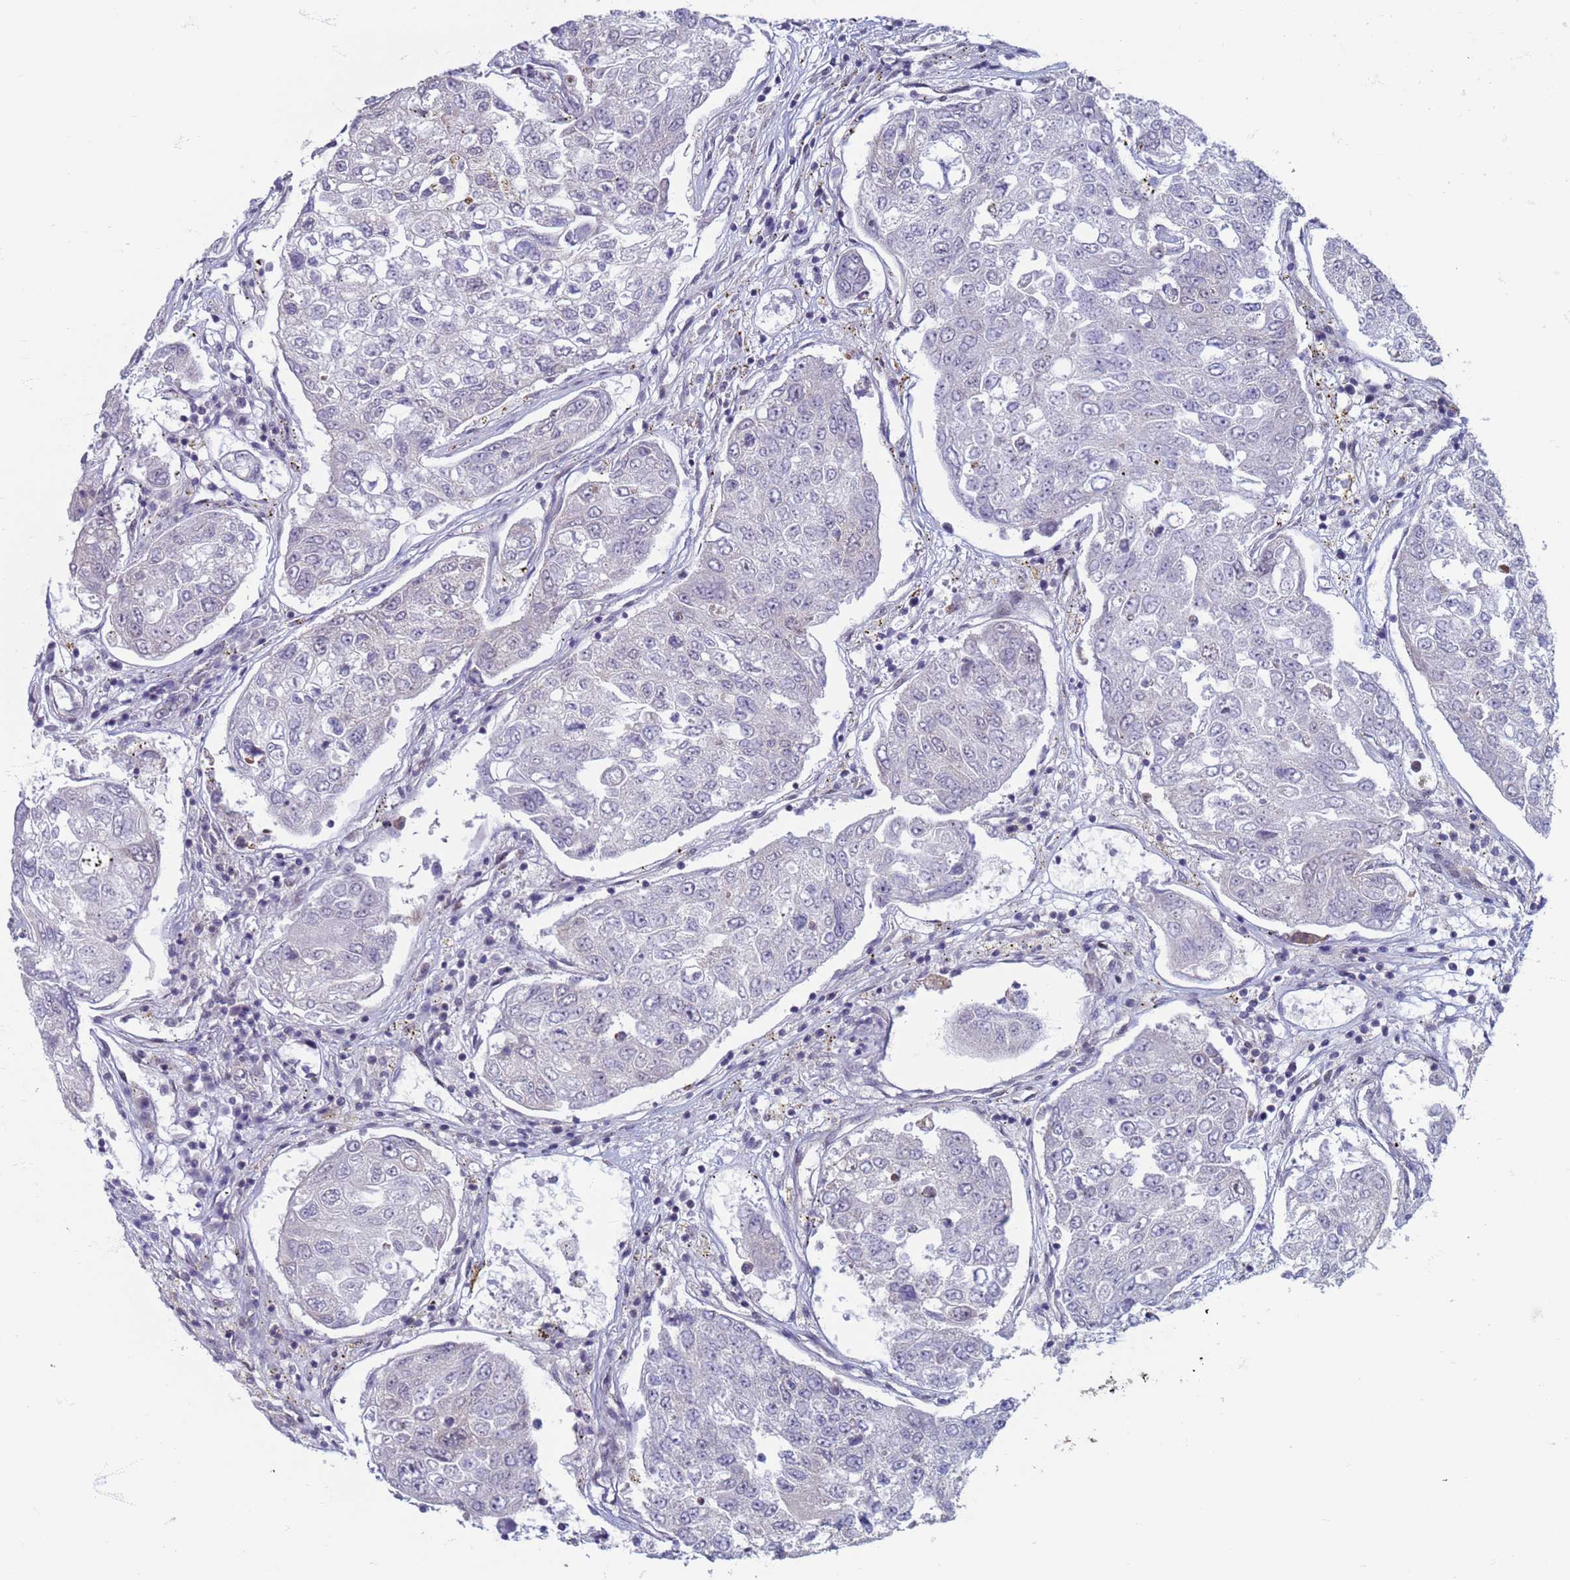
{"staining": {"intensity": "moderate", "quantity": "25%-75%", "location": "nuclear"}, "tissue": "urothelial cancer", "cell_type": "Tumor cells", "image_type": "cancer", "snomed": [{"axis": "morphology", "description": "Urothelial carcinoma, High grade"}, {"axis": "topography", "description": "Lymph node"}, {"axis": "topography", "description": "Urinary bladder"}], "caption": "Immunohistochemistry (IHC) (DAB (3,3'-diaminobenzidine)) staining of high-grade urothelial carcinoma exhibits moderate nuclear protein expression in approximately 25%-75% of tumor cells.", "gene": "SAE1", "patient": {"sex": "male", "age": 51}}